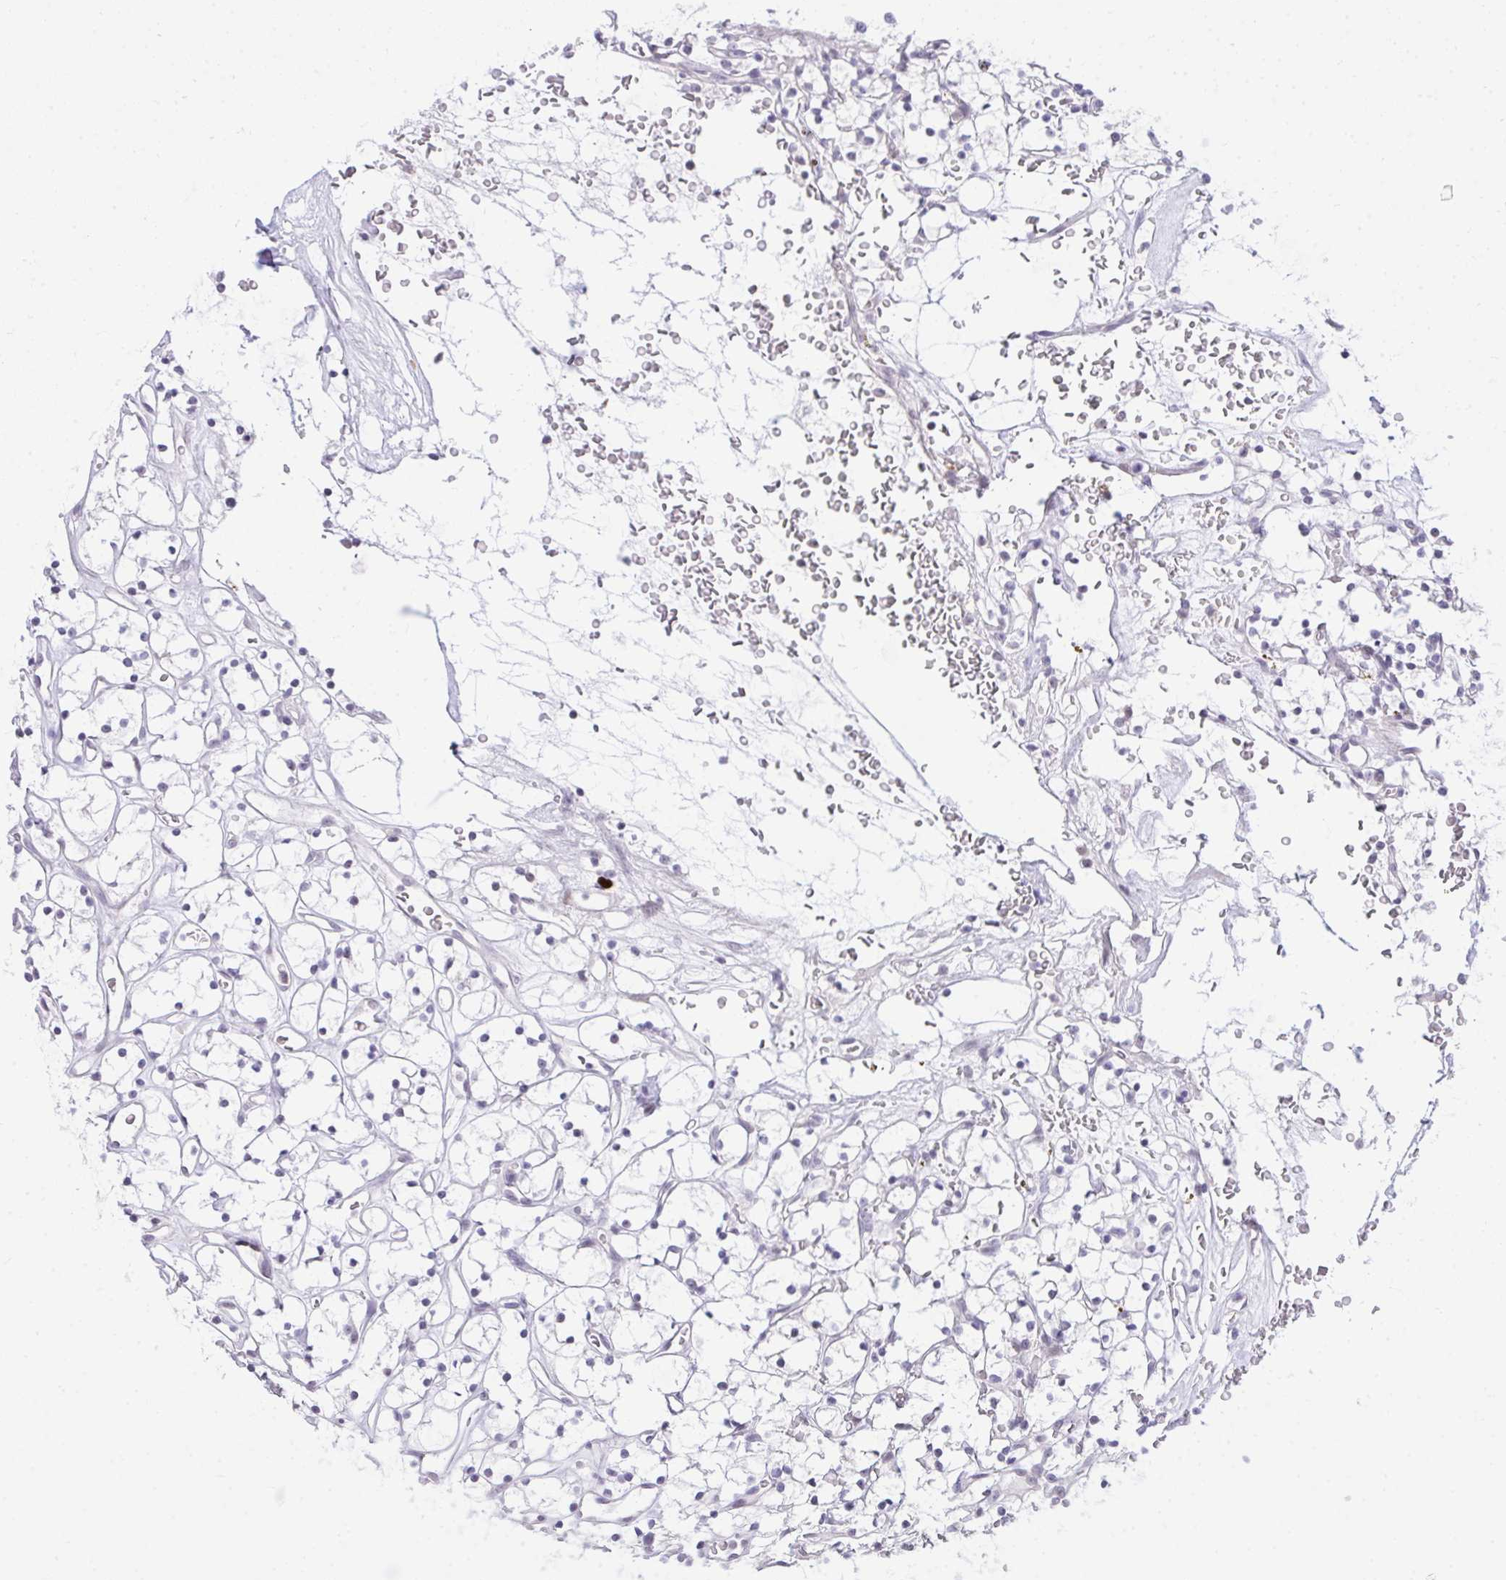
{"staining": {"intensity": "negative", "quantity": "none", "location": "none"}, "tissue": "renal cancer", "cell_type": "Tumor cells", "image_type": "cancer", "snomed": [{"axis": "morphology", "description": "Adenocarcinoma, NOS"}, {"axis": "topography", "description": "Kidney"}], "caption": "Immunohistochemistry (IHC) image of neoplastic tissue: human renal adenocarcinoma stained with DAB displays no significant protein positivity in tumor cells. The staining is performed using DAB (3,3'-diaminobenzidine) brown chromogen with nuclei counter-stained in using hematoxylin.", "gene": "EID3", "patient": {"sex": "female", "age": 64}}